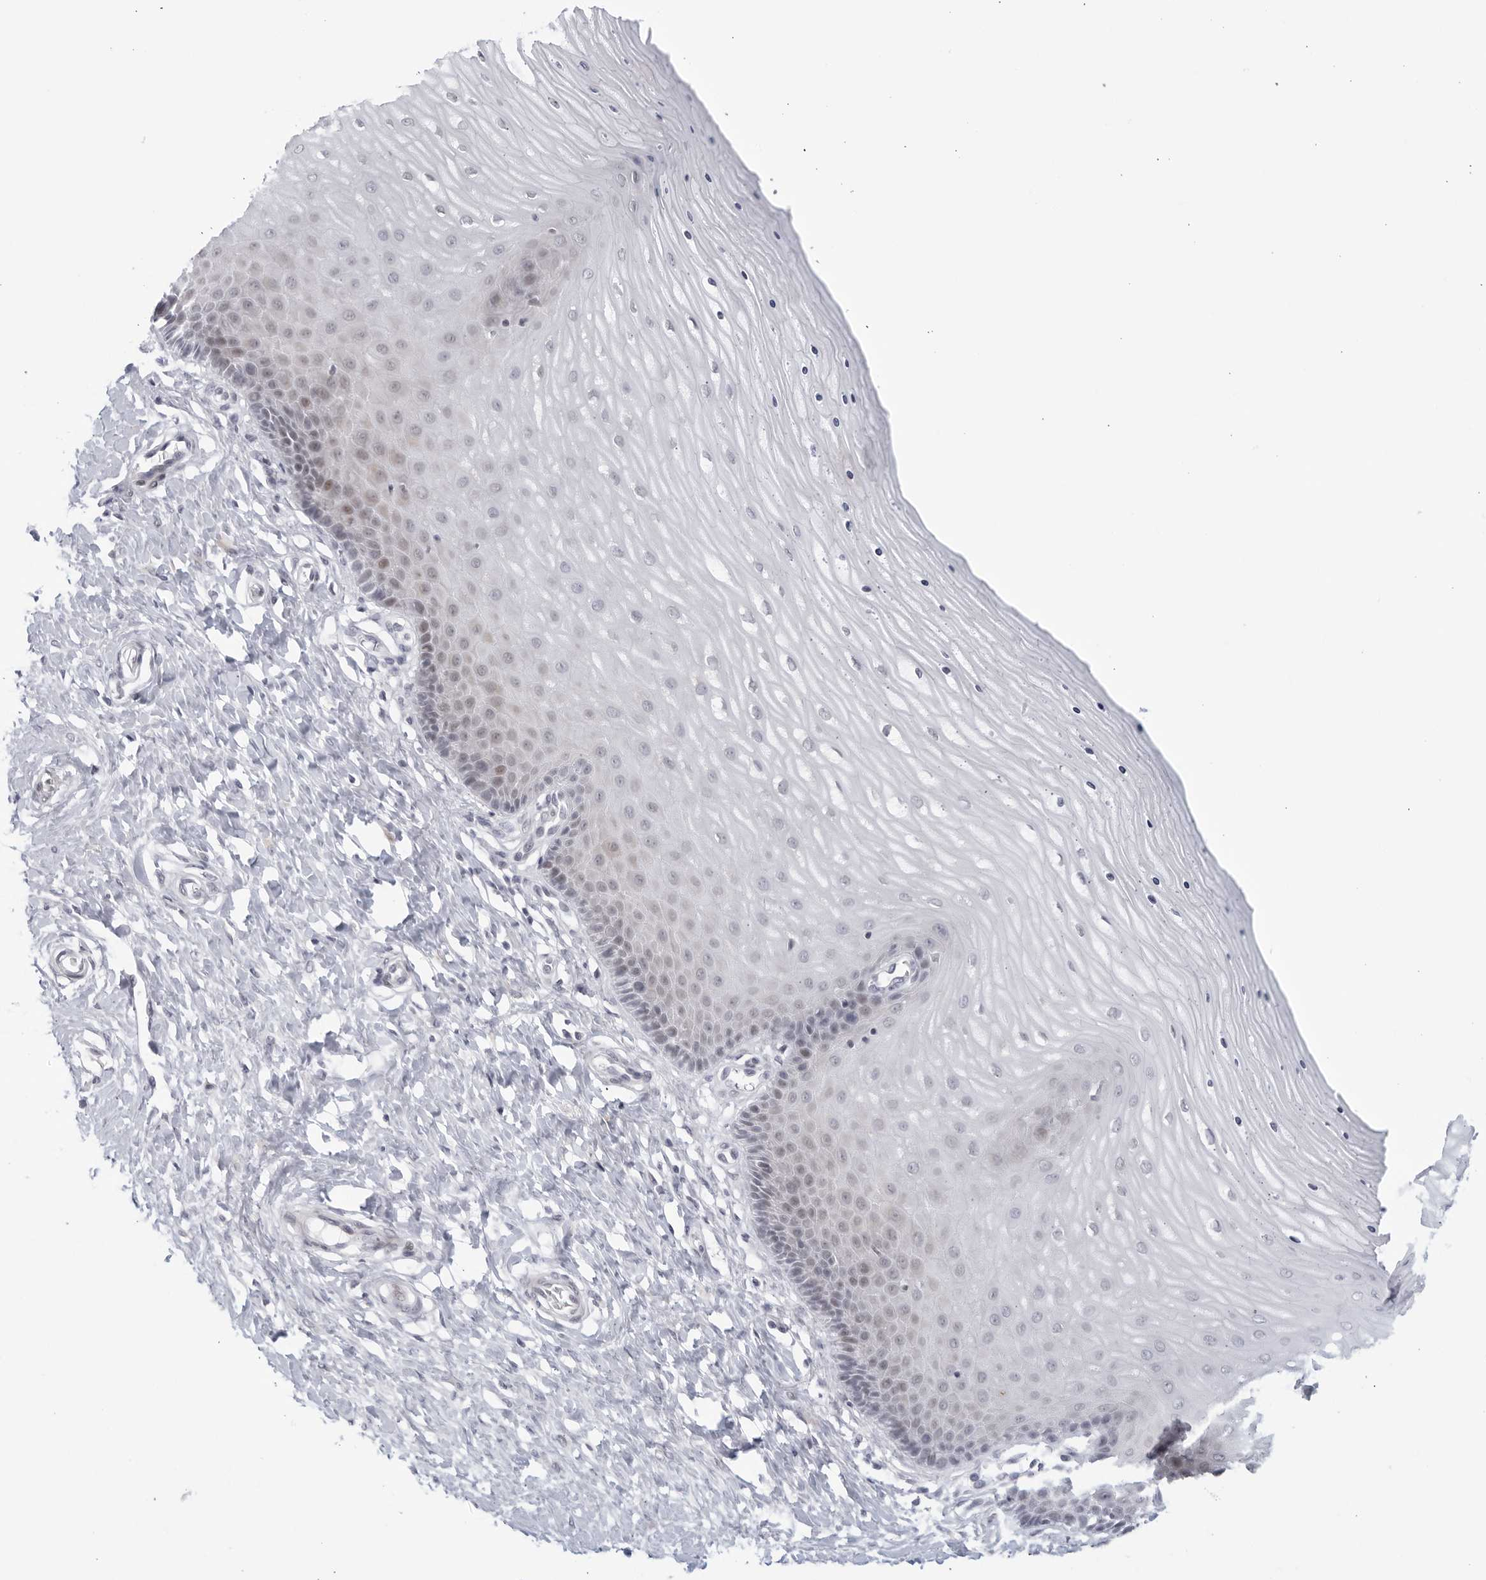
{"staining": {"intensity": "negative", "quantity": "none", "location": "none"}, "tissue": "cervix", "cell_type": "Glandular cells", "image_type": "normal", "snomed": [{"axis": "morphology", "description": "Normal tissue, NOS"}, {"axis": "topography", "description": "Cervix"}], "caption": "The micrograph reveals no staining of glandular cells in benign cervix. The staining was performed using DAB to visualize the protein expression in brown, while the nuclei were stained in blue with hematoxylin (Magnification: 20x).", "gene": "WDTC1", "patient": {"sex": "female", "age": 55}}